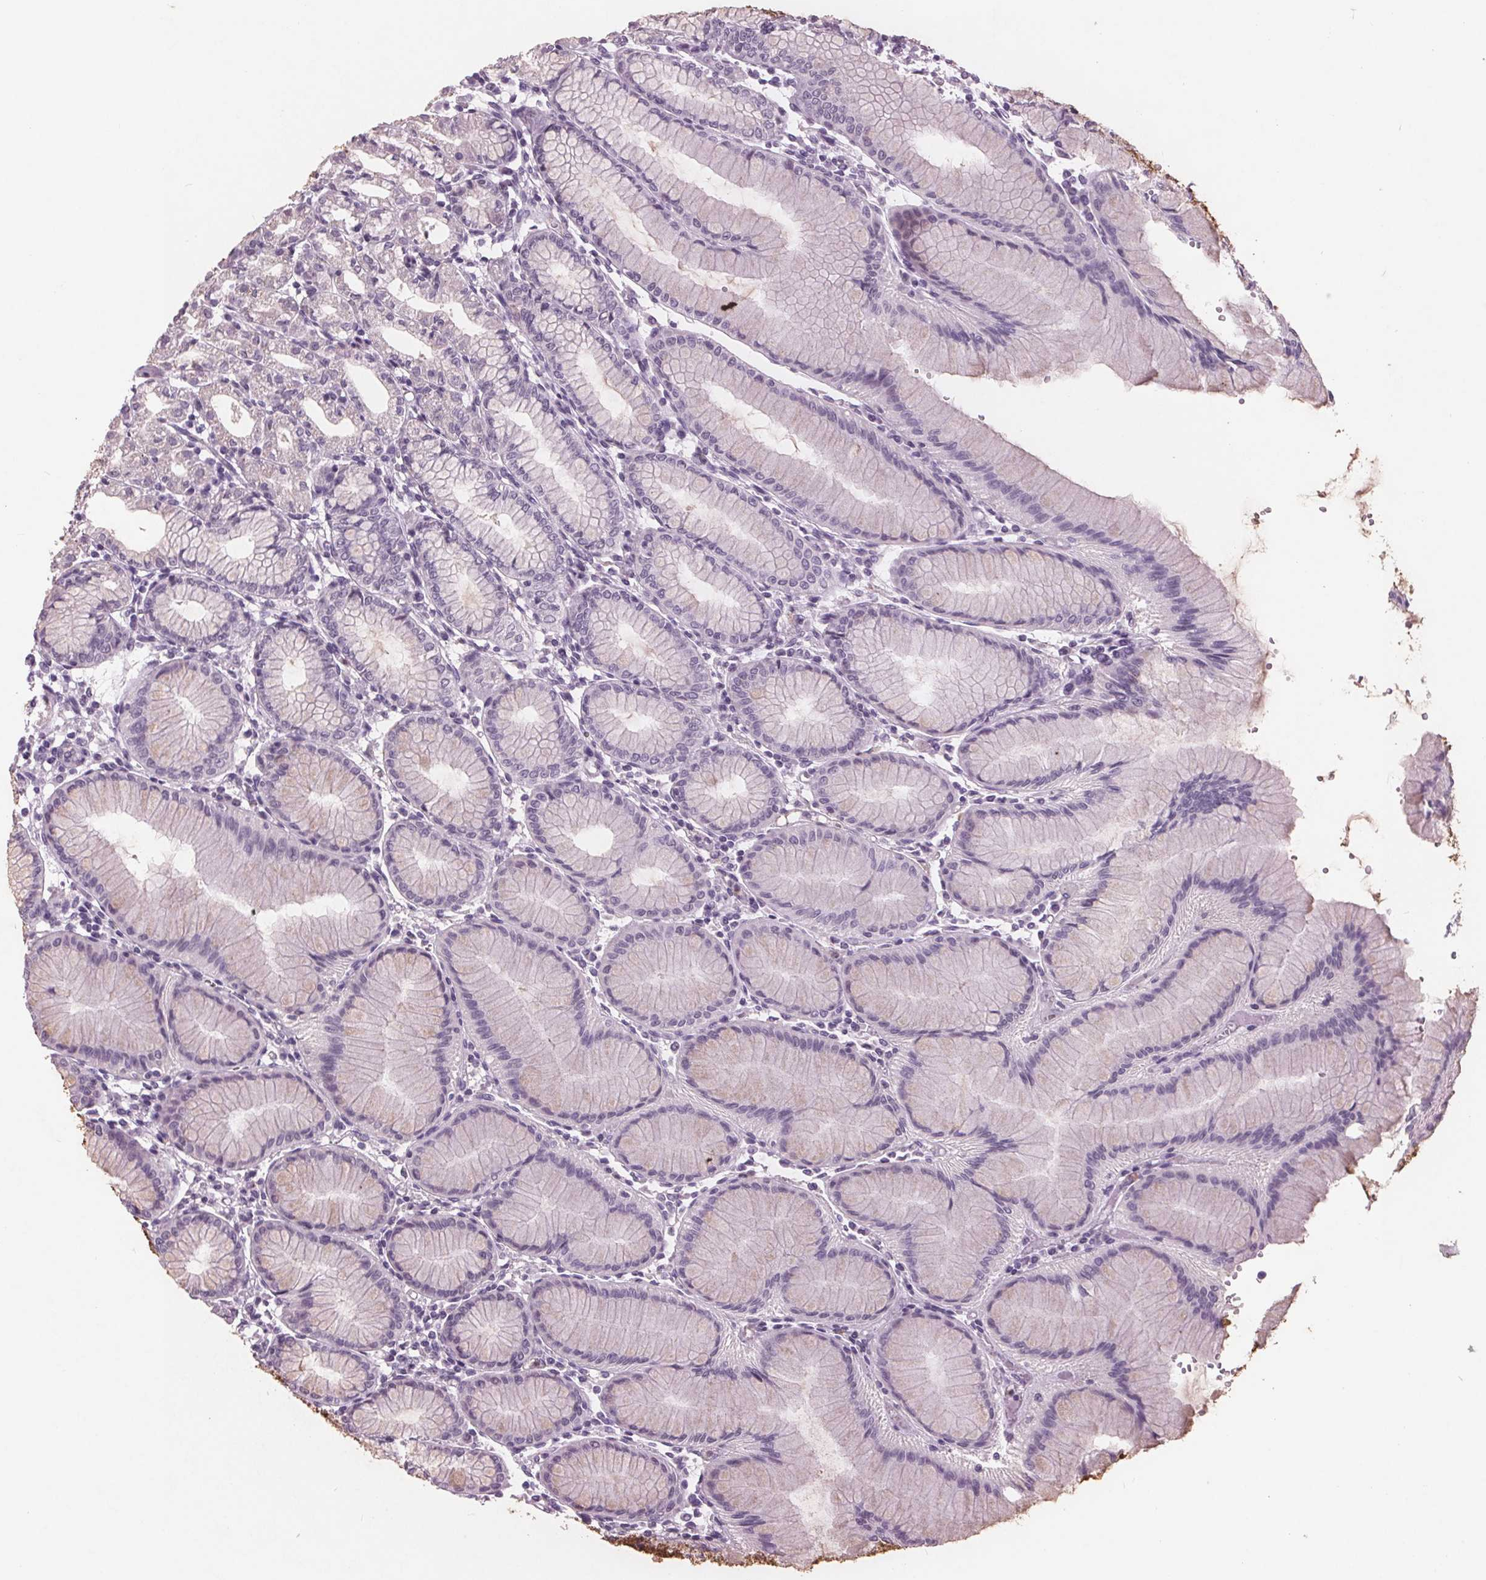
{"staining": {"intensity": "strong", "quantity": "<25%", "location": "cytoplasmic/membranous"}, "tissue": "stomach", "cell_type": "Glandular cells", "image_type": "normal", "snomed": [{"axis": "morphology", "description": "Normal tissue, NOS"}, {"axis": "topography", "description": "Skeletal muscle"}, {"axis": "topography", "description": "Stomach"}], "caption": "The histopathology image shows immunohistochemical staining of normal stomach. There is strong cytoplasmic/membranous positivity is appreciated in approximately <25% of glandular cells.", "gene": "PTPN14", "patient": {"sex": "female", "age": 57}}